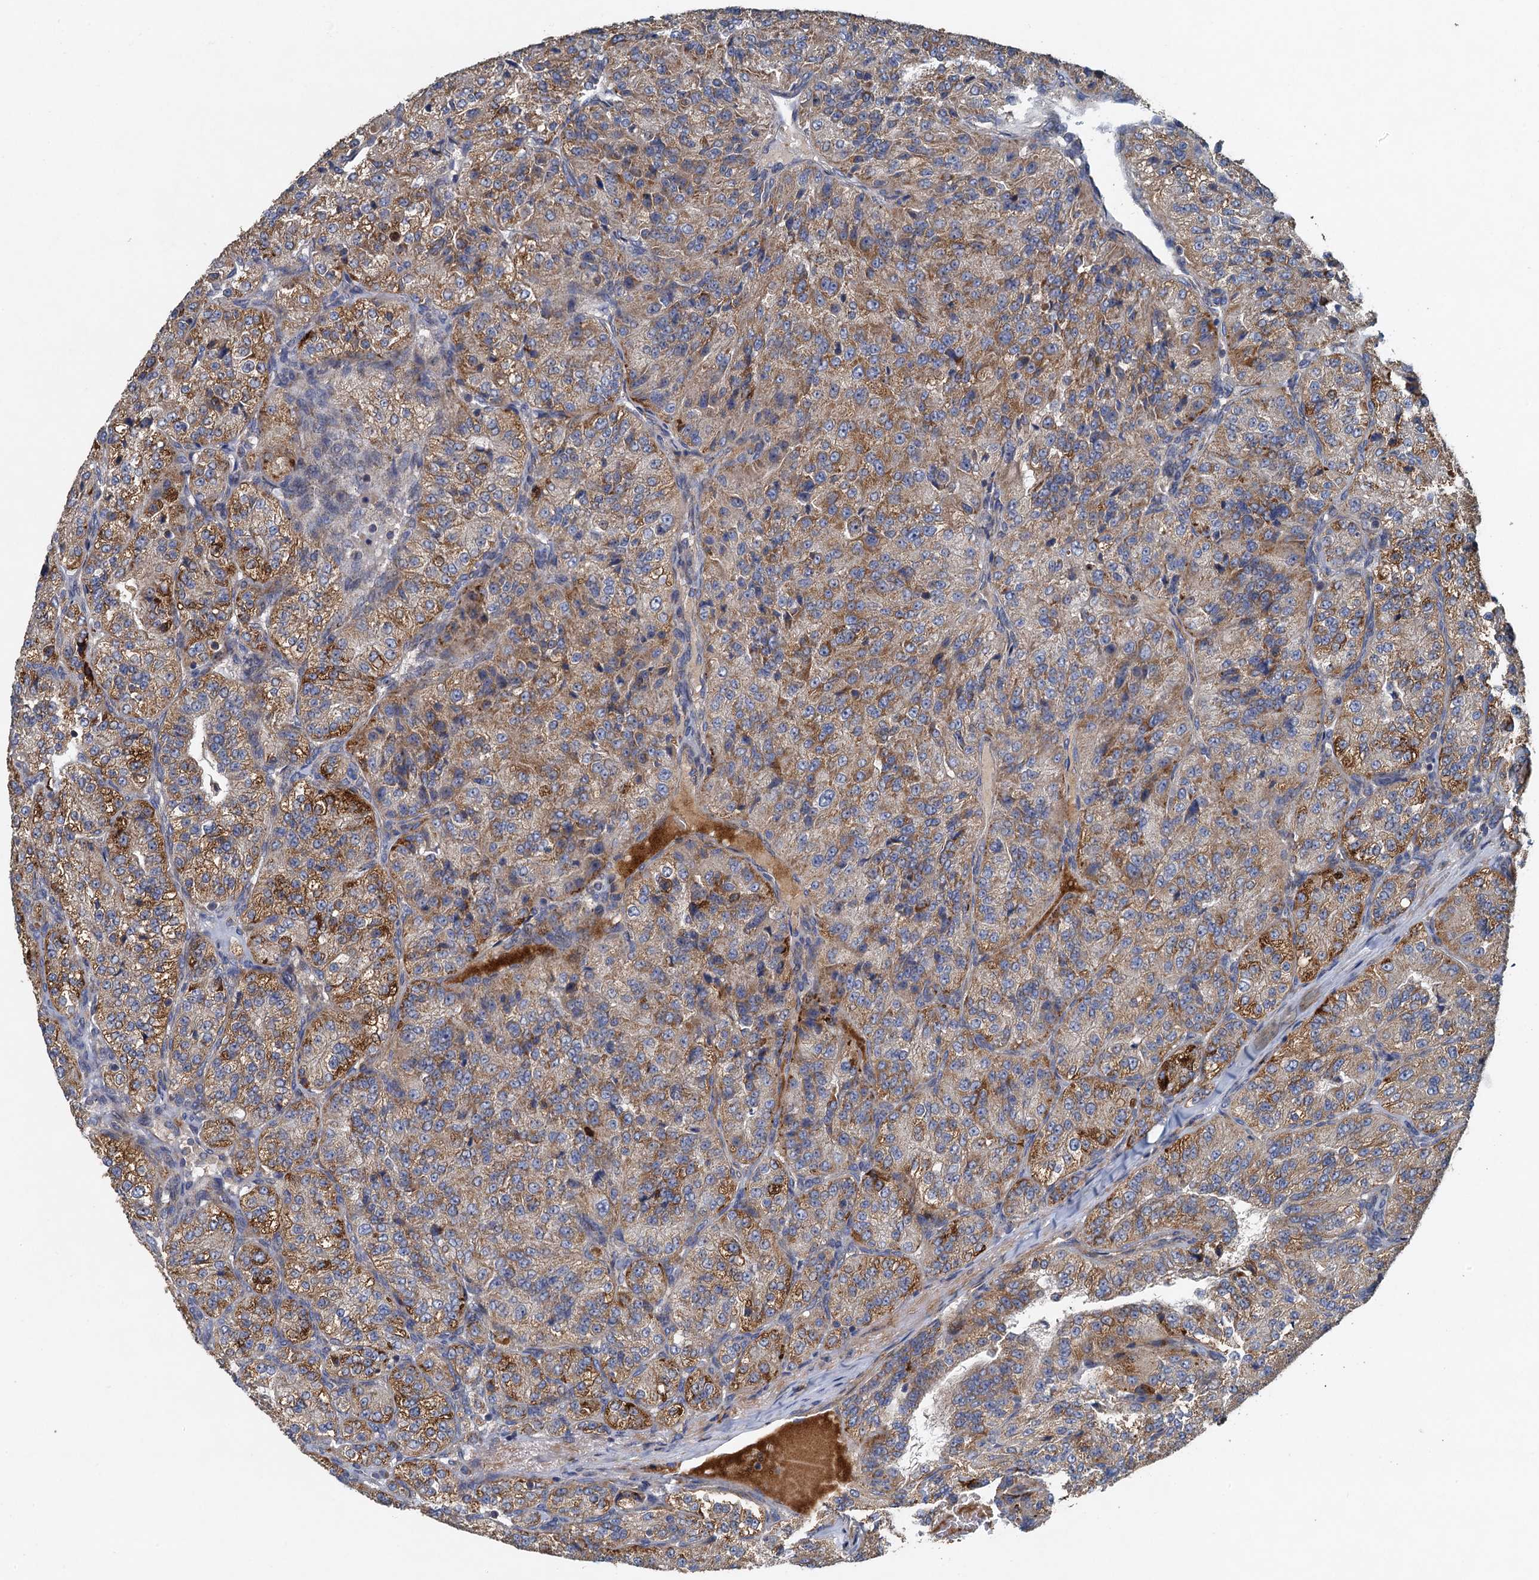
{"staining": {"intensity": "moderate", "quantity": ">75%", "location": "cytoplasmic/membranous"}, "tissue": "renal cancer", "cell_type": "Tumor cells", "image_type": "cancer", "snomed": [{"axis": "morphology", "description": "Adenocarcinoma, NOS"}, {"axis": "topography", "description": "Kidney"}], "caption": "Renal adenocarcinoma stained with a brown dye demonstrates moderate cytoplasmic/membranous positive staining in approximately >75% of tumor cells.", "gene": "BCS1L", "patient": {"sex": "female", "age": 63}}